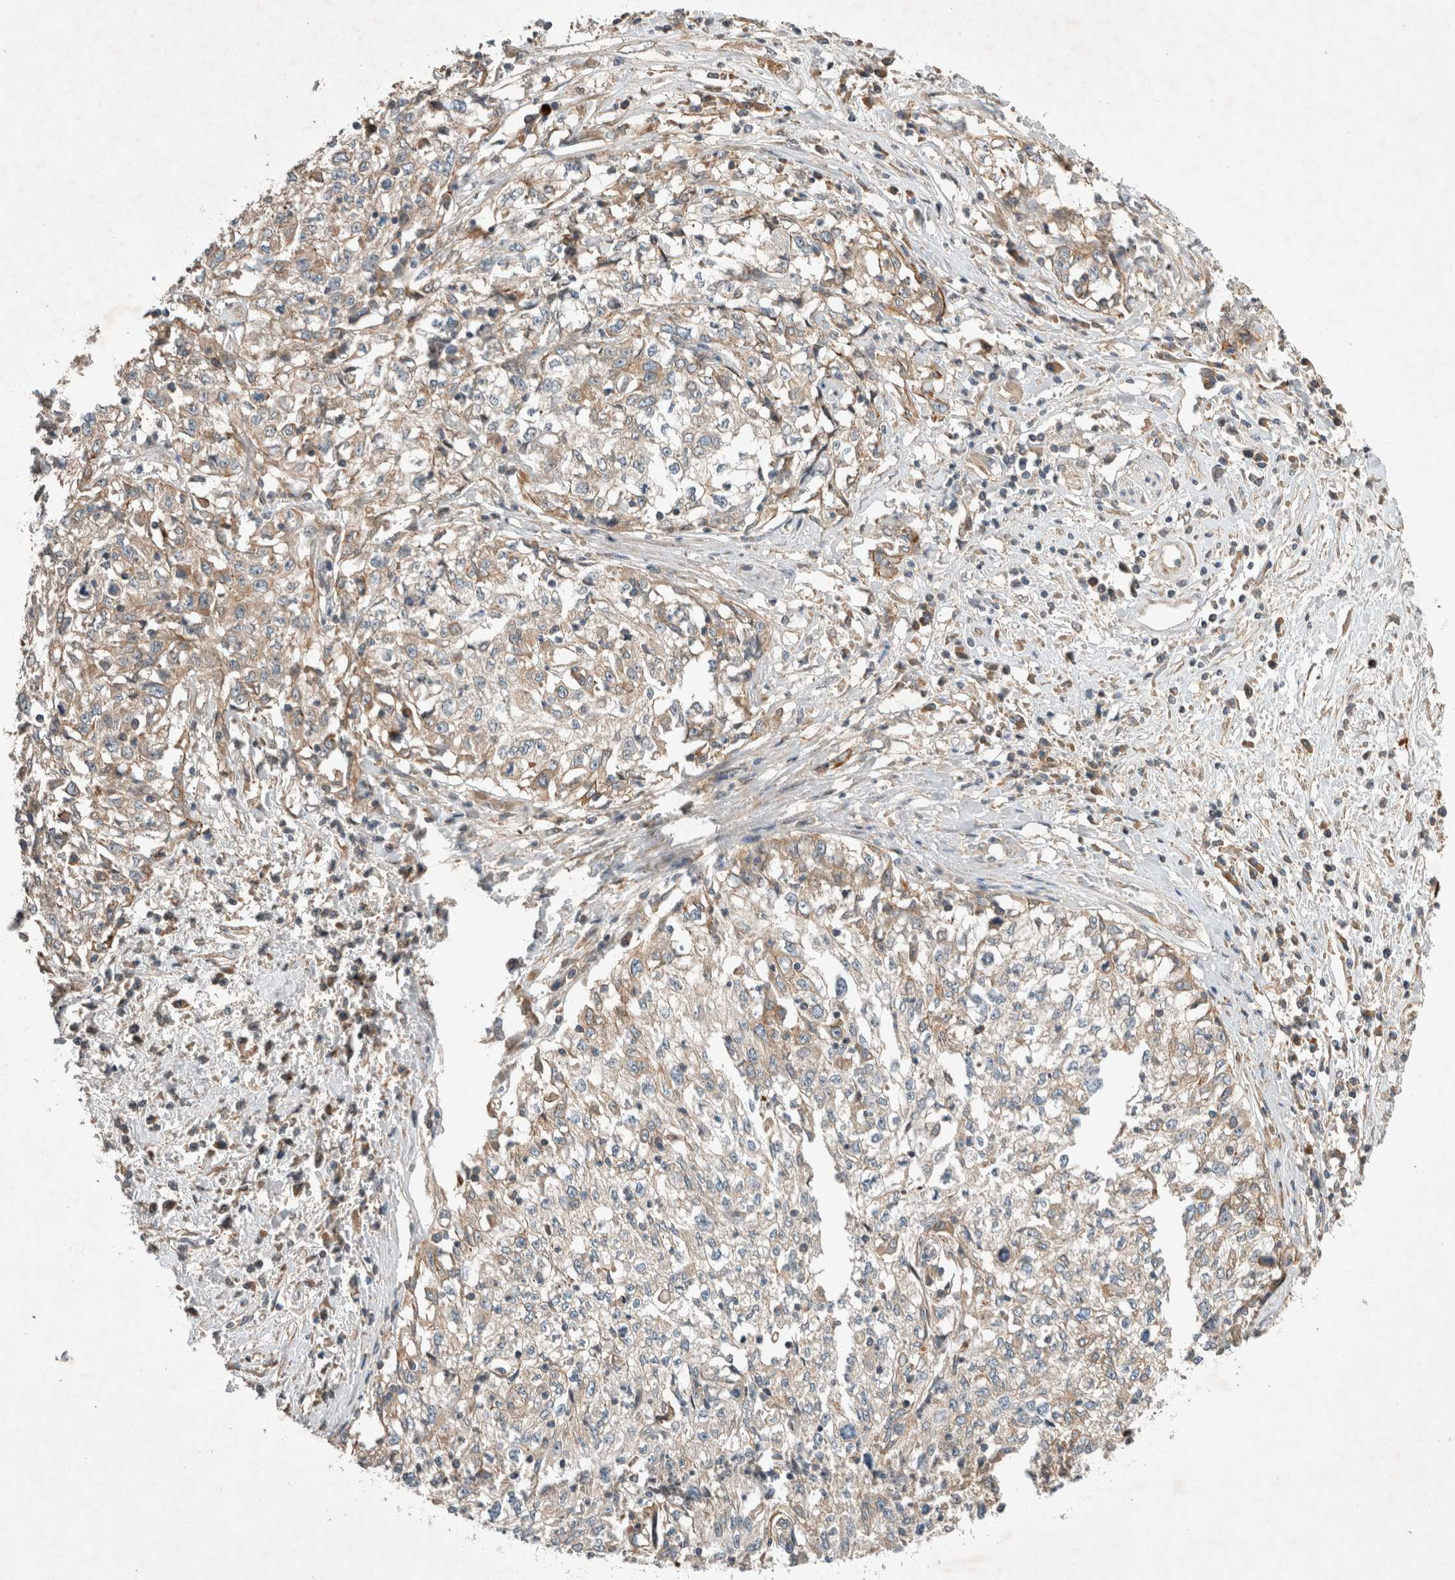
{"staining": {"intensity": "weak", "quantity": "25%-75%", "location": "cytoplasmic/membranous"}, "tissue": "cervical cancer", "cell_type": "Tumor cells", "image_type": "cancer", "snomed": [{"axis": "morphology", "description": "Squamous cell carcinoma, NOS"}, {"axis": "topography", "description": "Cervix"}], "caption": "High-power microscopy captured an IHC histopathology image of squamous cell carcinoma (cervical), revealing weak cytoplasmic/membranous staining in approximately 25%-75% of tumor cells.", "gene": "ARMC9", "patient": {"sex": "female", "age": 57}}